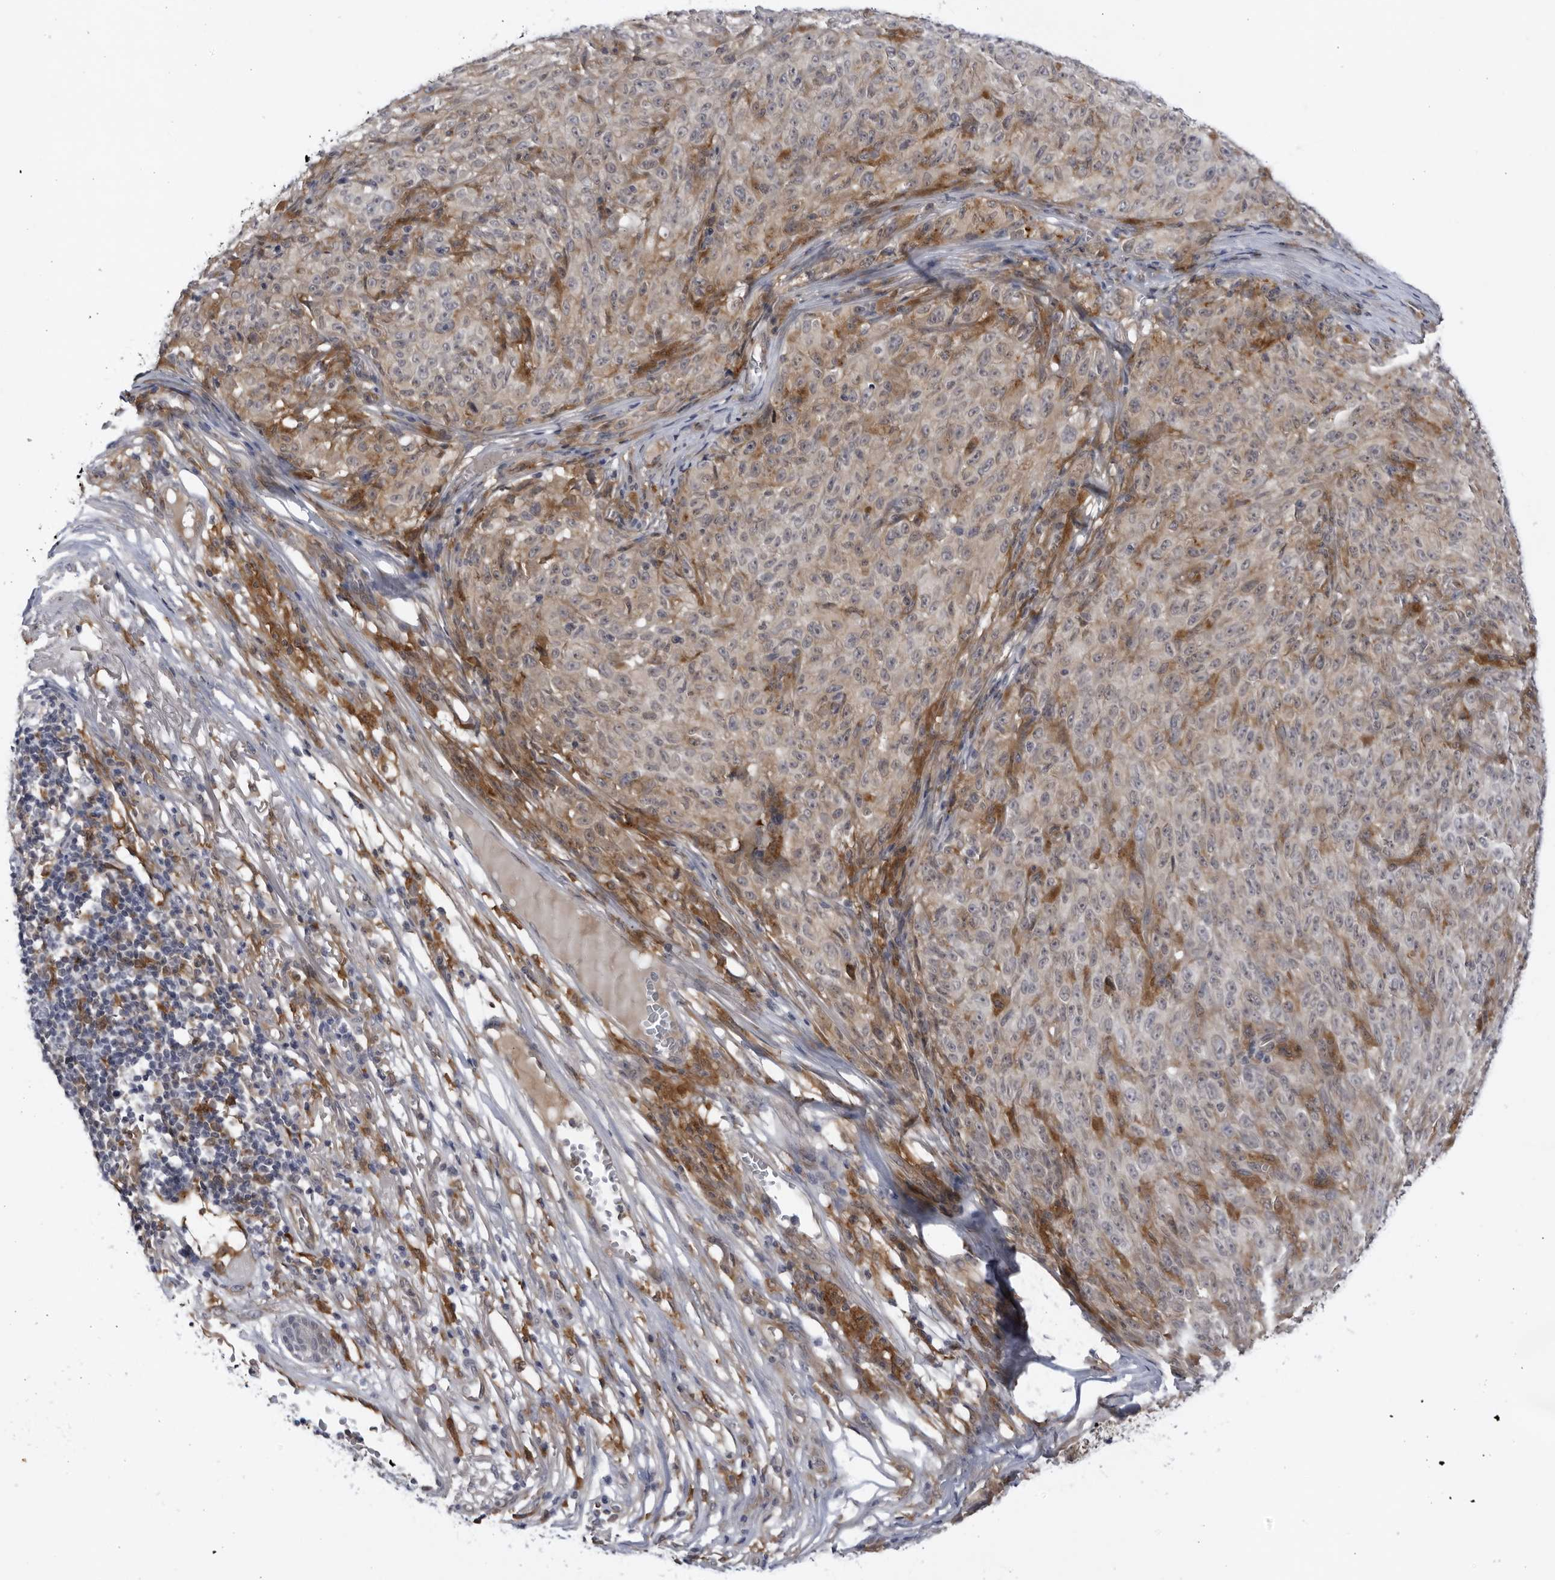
{"staining": {"intensity": "moderate", "quantity": "<25%", "location": "cytoplasmic/membranous"}, "tissue": "melanoma", "cell_type": "Tumor cells", "image_type": "cancer", "snomed": [{"axis": "morphology", "description": "Malignant melanoma, NOS"}, {"axis": "topography", "description": "Skin"}], "caption": "IHC staining of malignant melanoma, which exhibits low levels of moderate cytoplasmic/membranous expression in approximately <25% of tumor cells indicating moderate cytoplasmic/membranous protein staining. The staining was performed using DAB (brown) for protein detection and nuclei were counterstained in hematoxylin (blue).", "gene": "BMP2K", "patient": {"sex": "female", "age": 82}}